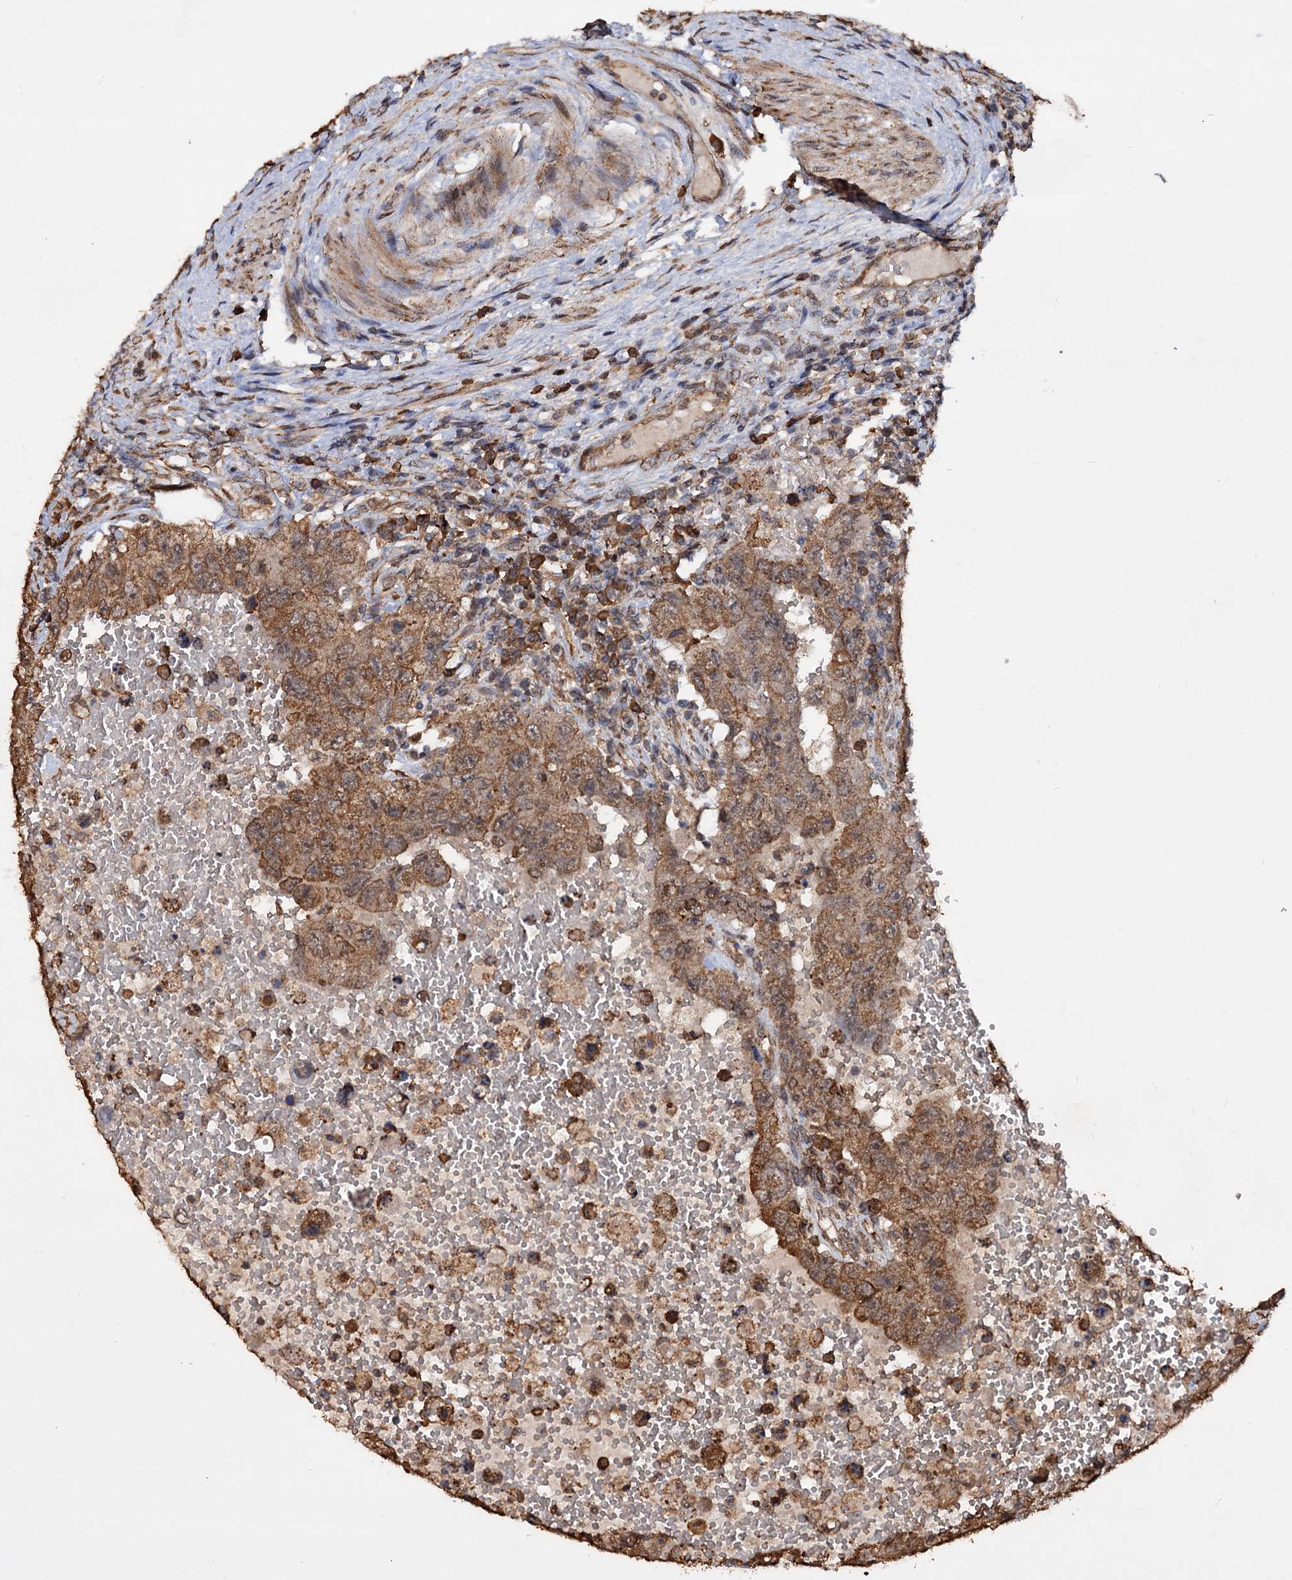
{"staining": {"intensity": "moderate", "quantity": ">75%", "location": "cytoplasmic/membranous"}, "tissue": "testis cancer", "cell_type": "Tumor cells", "image_type": "cancer", "snomed": [{"axis": "morphology", "description": "Carcinoma, Embryonal, NOS"}, {"axis": "topography", "description": "Testis"}], "caption": "Testis embryonal carcinoma stained for a protein (brown) displays moderate cytoplasmic/membranous positive expression in approximately >75% of tumor cells.", "gene": "TBC1D12", "patient": {"sex": "male", "age": 26}}